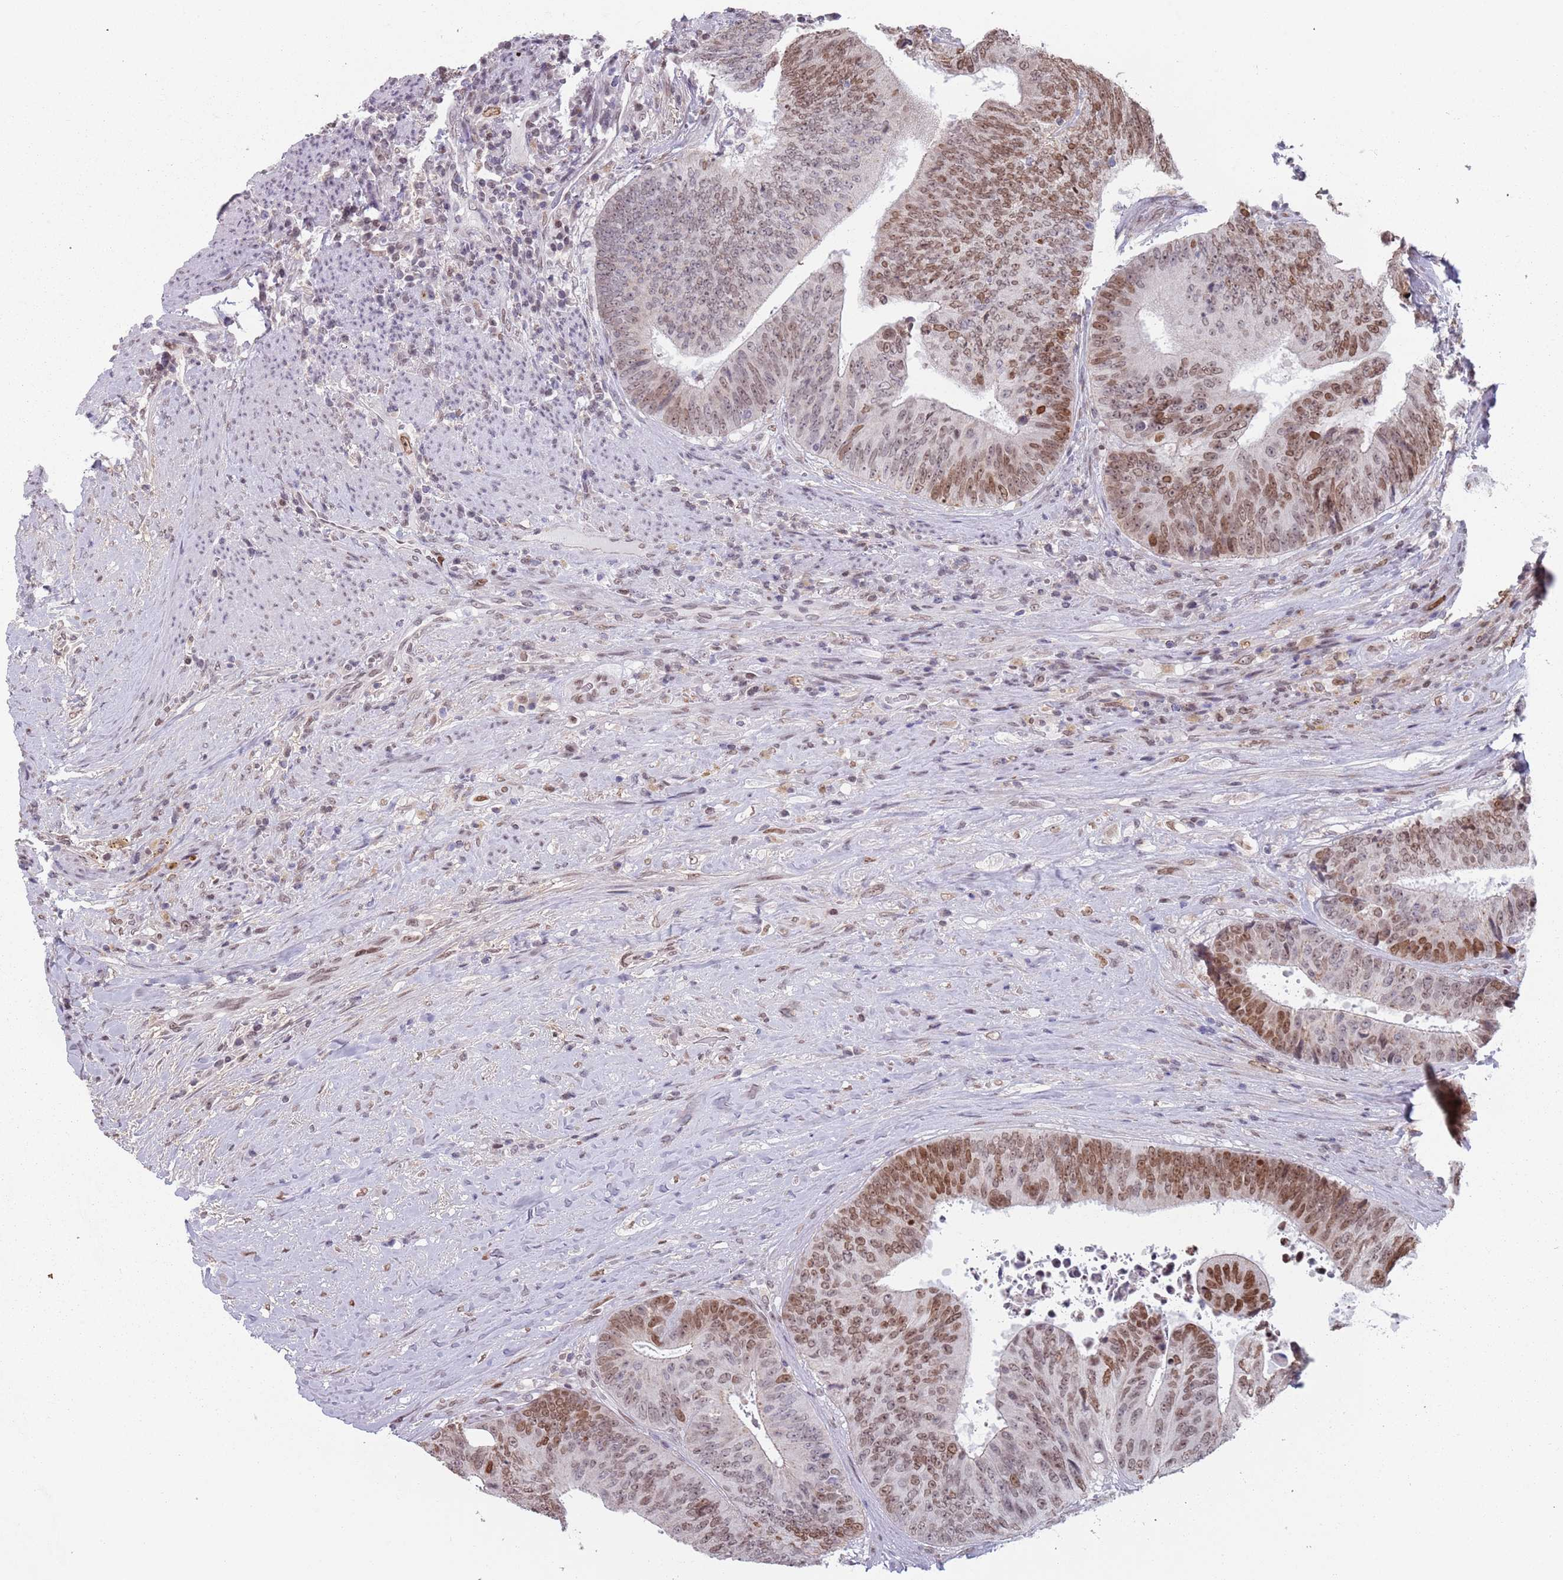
{"staining": {"intensity": "moderate", "quantity": "25%-75%", "location": "nuclear"}, "tissue": "colorectal cancer", "cell_type": "Tumor cells", "image_type": "cancer", "snomed": [{"axis": "morphology", "description": "Adenocarcinoma, NOS"}, {"axis": "topography", "description": "Rectum"}], "caption": "IHC of human adenocarcinoma (colorectal) displays medium levels of moderate nuclear staining in about 25%-75% of tumor cells.", "gene": "MFSD12", "patient": {"sex": "male", "age": 72}}